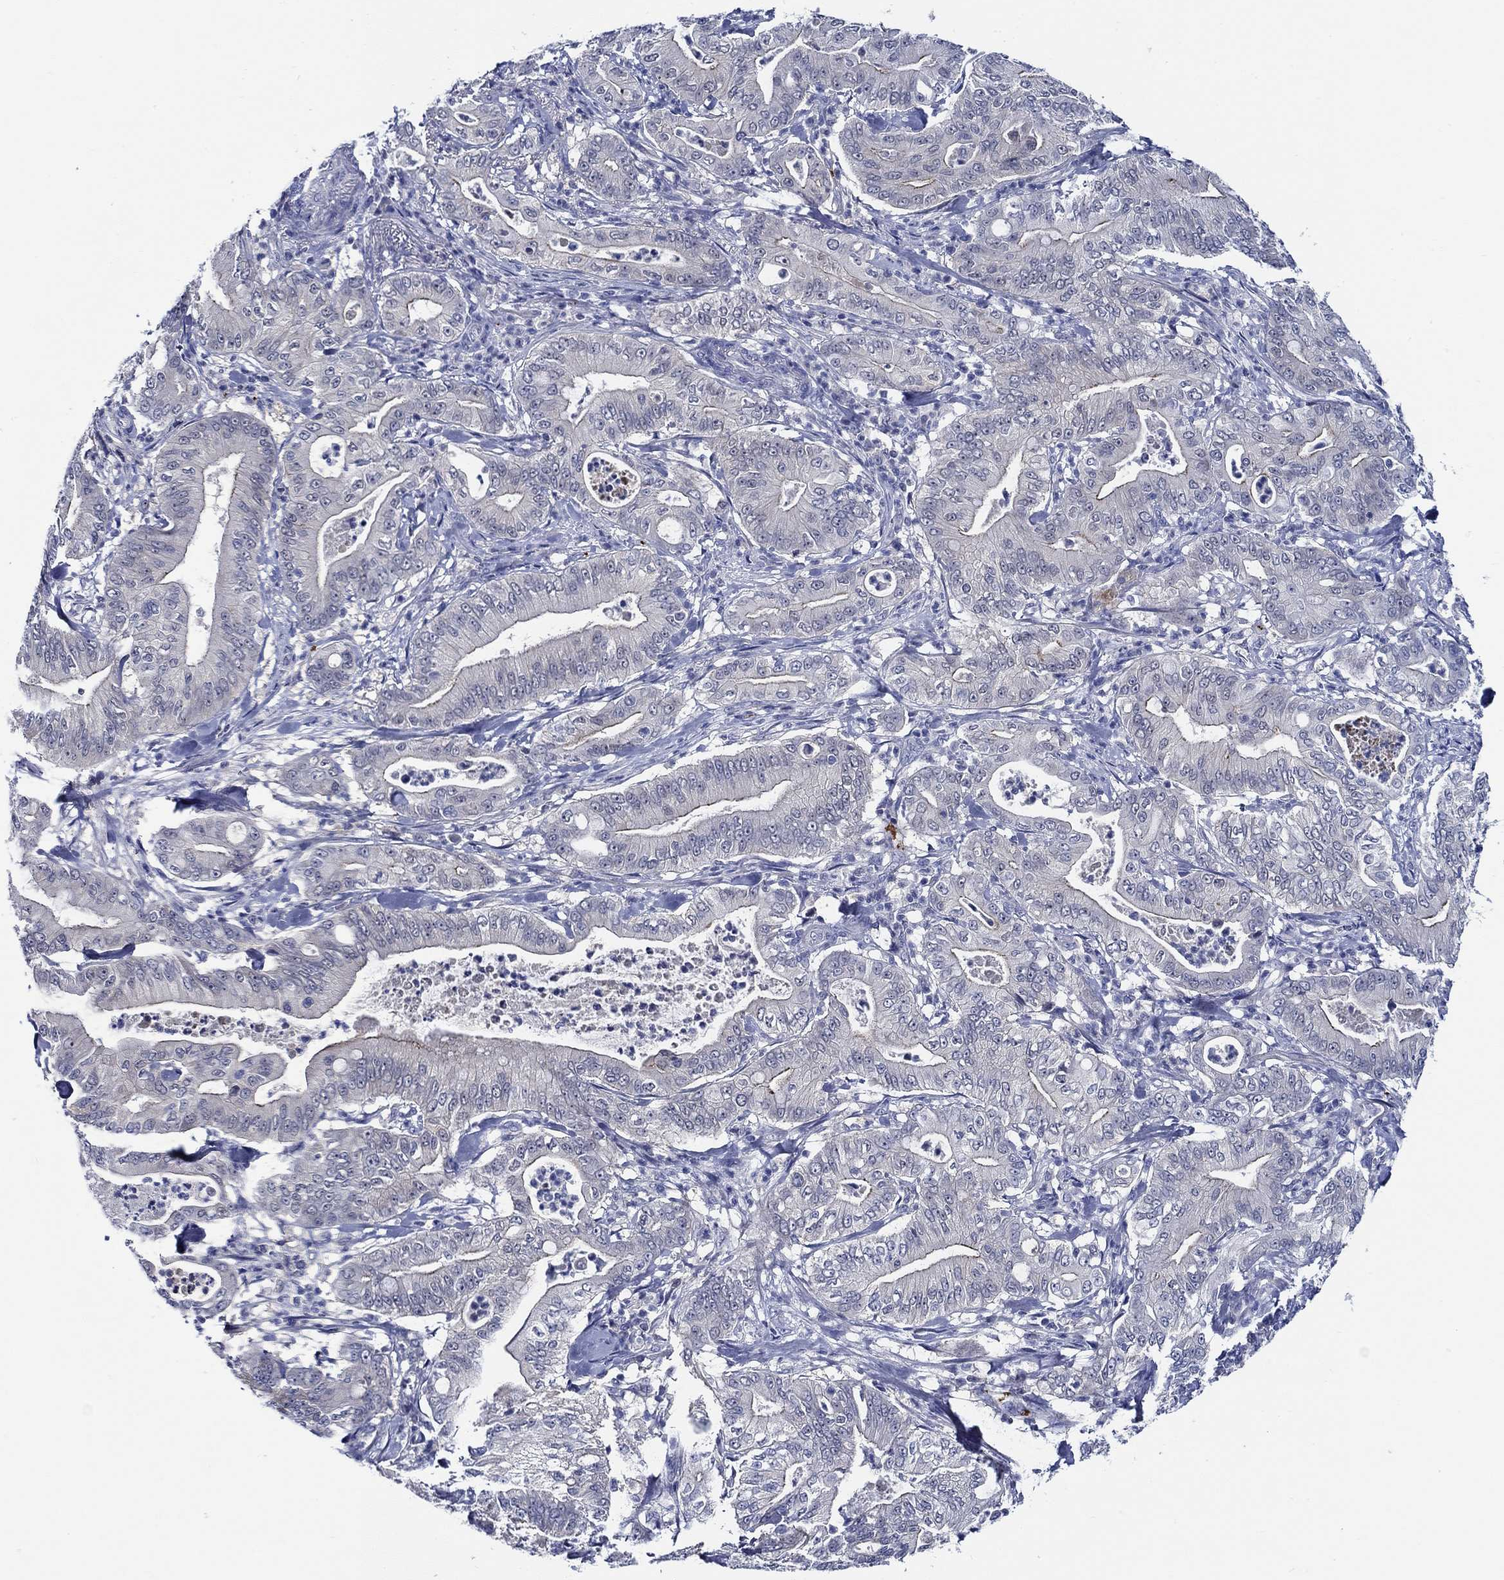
{"staining": {"intensity": "negative", "quantity": "none", "location": "none"}, "tissue": "pancreatic cancer", "cell_type": "Tumor cells", "image_type": "cancer", "snomed": [{"axis": "morphology", "description": "Adenocarcinoma, NOS"}, {"axis": "topography", "description": "Pancreas"}], "caption": "Histopathology image shows no protein staining in tumor cells of pancreatic cancer (adenocarcinoma) tissue.", "gene": "ALOX12", "patient": {"sex": "male", "age": 71}}